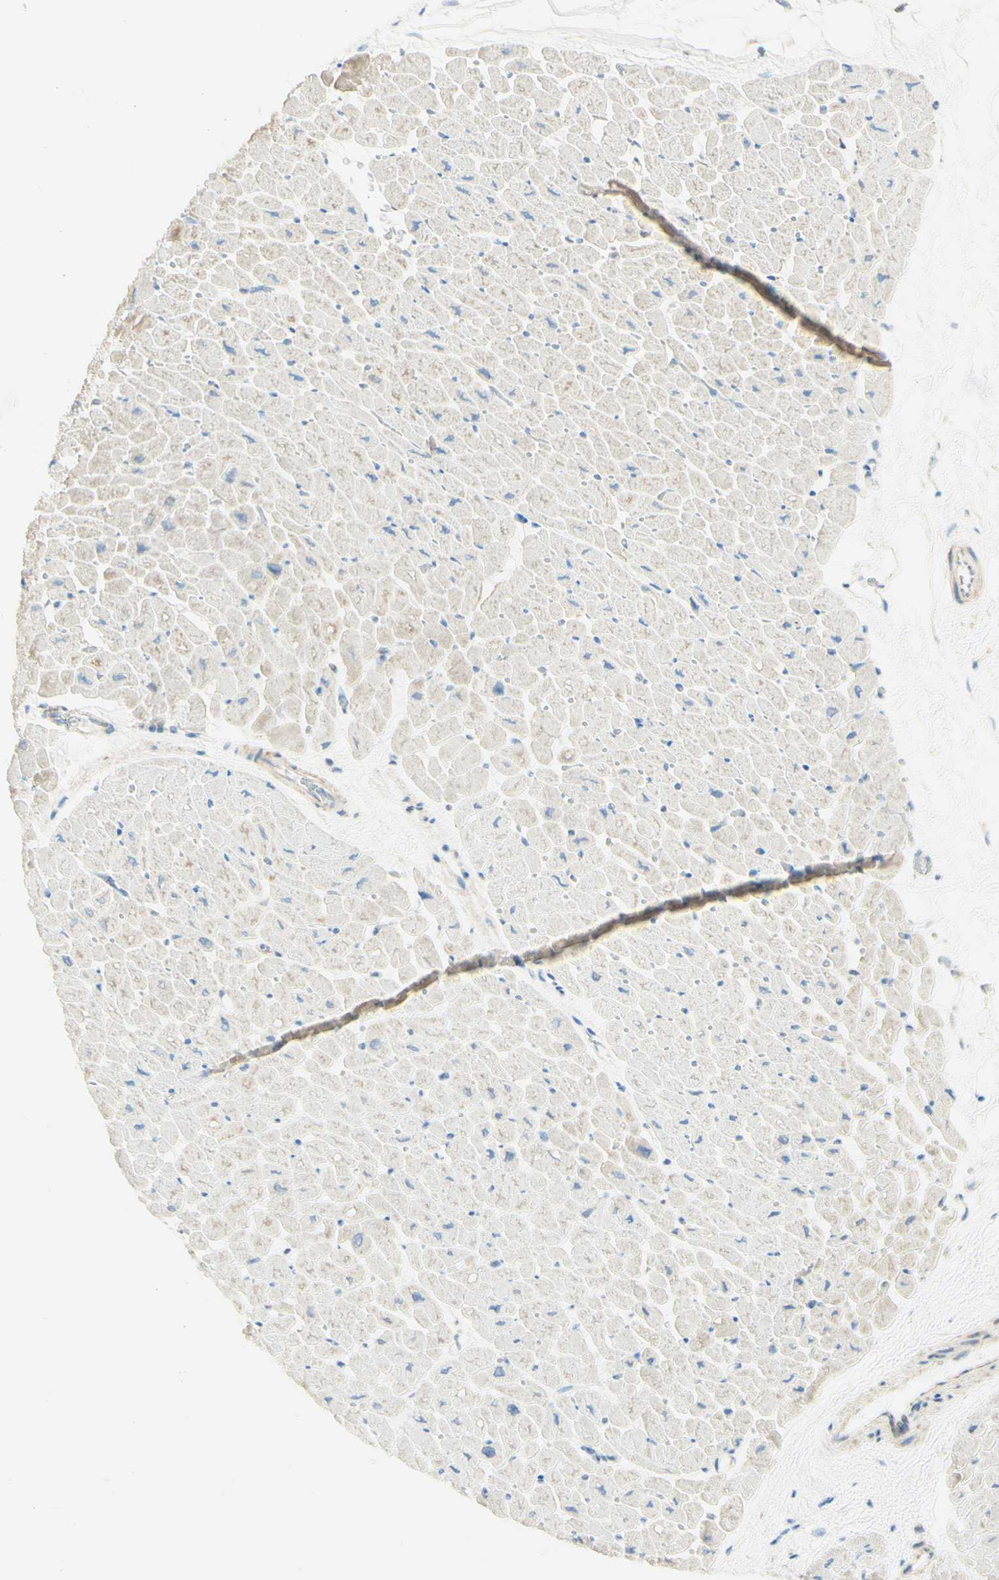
{"staining": {"intensity": "negative", "quantity": "none", "location": "none"}, "tissue": "heart muscle", "cell_type": "Cardiomyocytes", "image_type": "normal", "snomed": [{"axis": "morphology", "description": "Normal tissue, NOS"}, {"axis": "topography", "description": "Heart"}], "caption": "The IHC histopathology image has no significant expression in cardiomyocytes of heart muscle.", "gene": "ARMC10", "patient": {"sex": "male", "age": 45}}